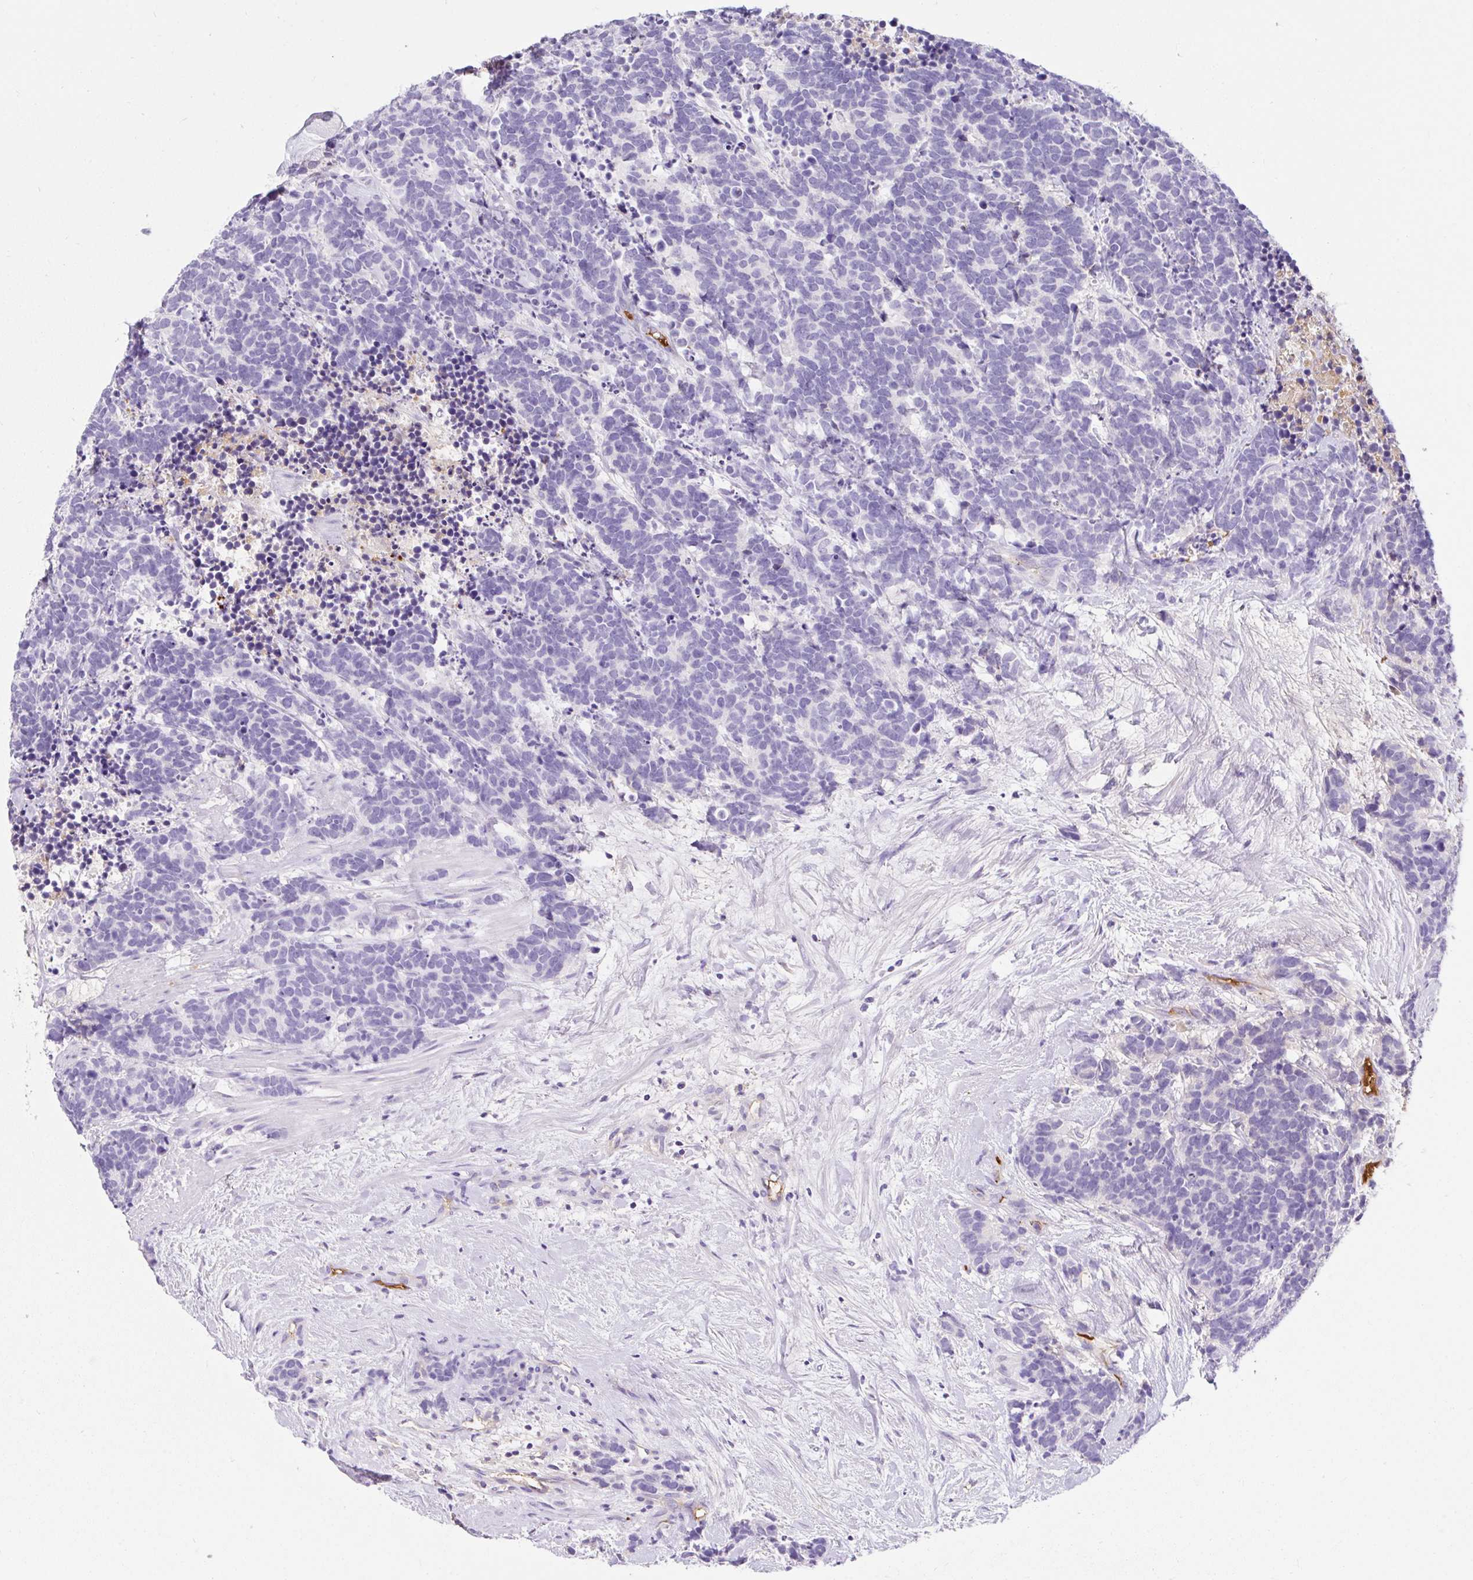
{"staining": {"intensity": "negative", "quantity": "none", "location": "none"}, "tissue": "carcinoid", "cell_type": "Tumor cells", "image_type": "cancer", "snomed": [{"axis": "morphology", "description": "Carcinoma, NOS"}, {"axis": "morphology", "description": "Carcinoid, malignant, NOS"}, {"axis": "topography", "description": "Prostate"}], "caption": "A photomicrograph of carcinoid (malignant) stained for a protein reveals no brown staining in tumor cells.", "gene": "APOC4-APOC2", "patient": {"sex": "male", "age": 57}}